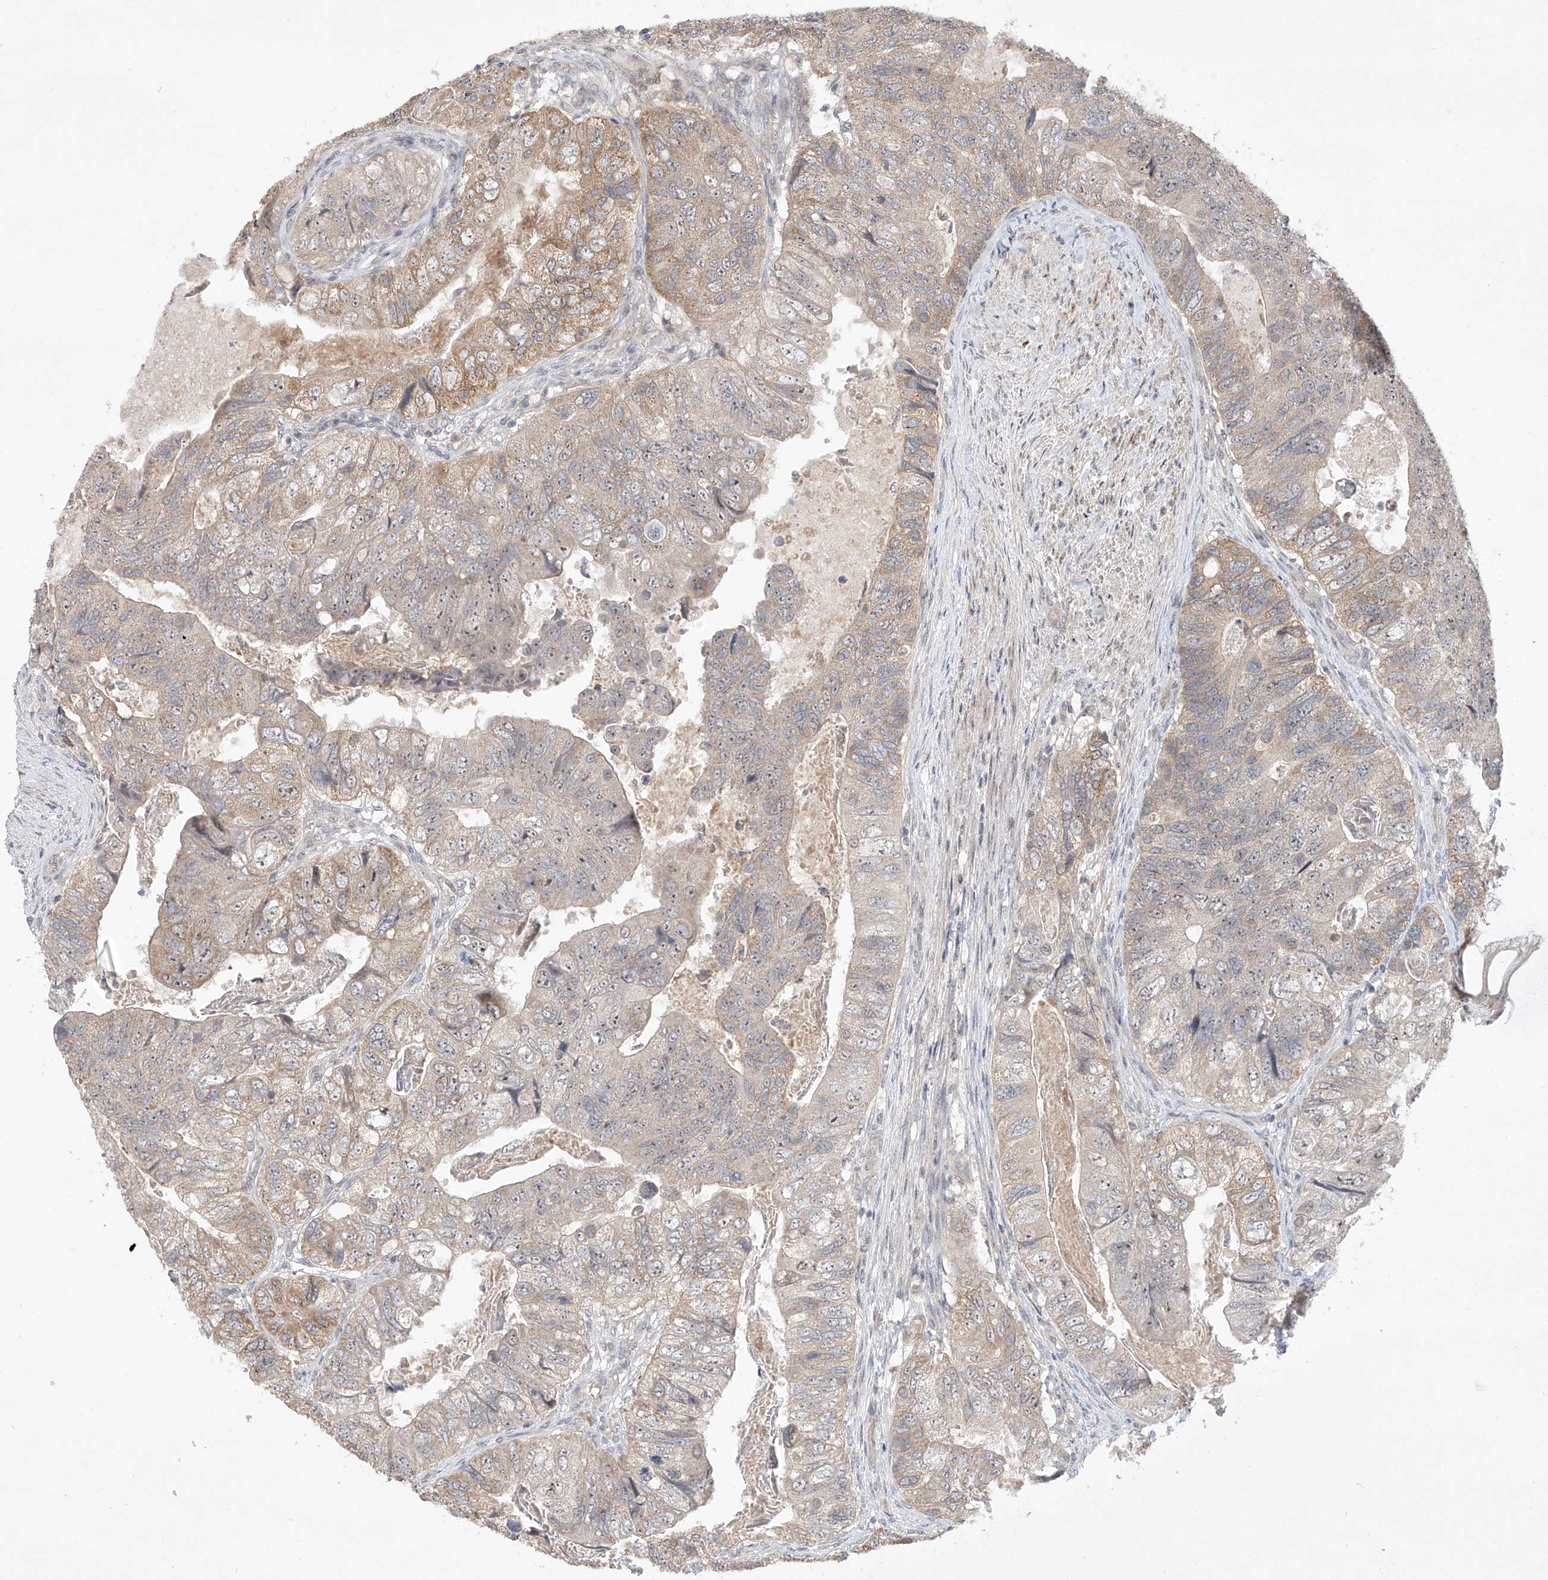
{"staining": {"intensity": "weak", "quantity": "25%-75%", "location": "cytoplasmic/membranous"}, "tissue": "colorectal cancer", "cell_type": "Tumor cells", "image_type": "cancer", "snomed": [{"axis": "morphology", "description": "Adenocarcinoma, NOS"}, {"axis": "topography", "description": "Rectum"}], "caption": "This histopathology image reveals colorectal cancer stained with IHC to label a protein in brown. The cytoplasmic/membranous of tumor cells show weak positivity for the protein. Nuclei are counter-stained blue.", "gene": "TASP1", "patient": {"sex": "male", "age": 63}}